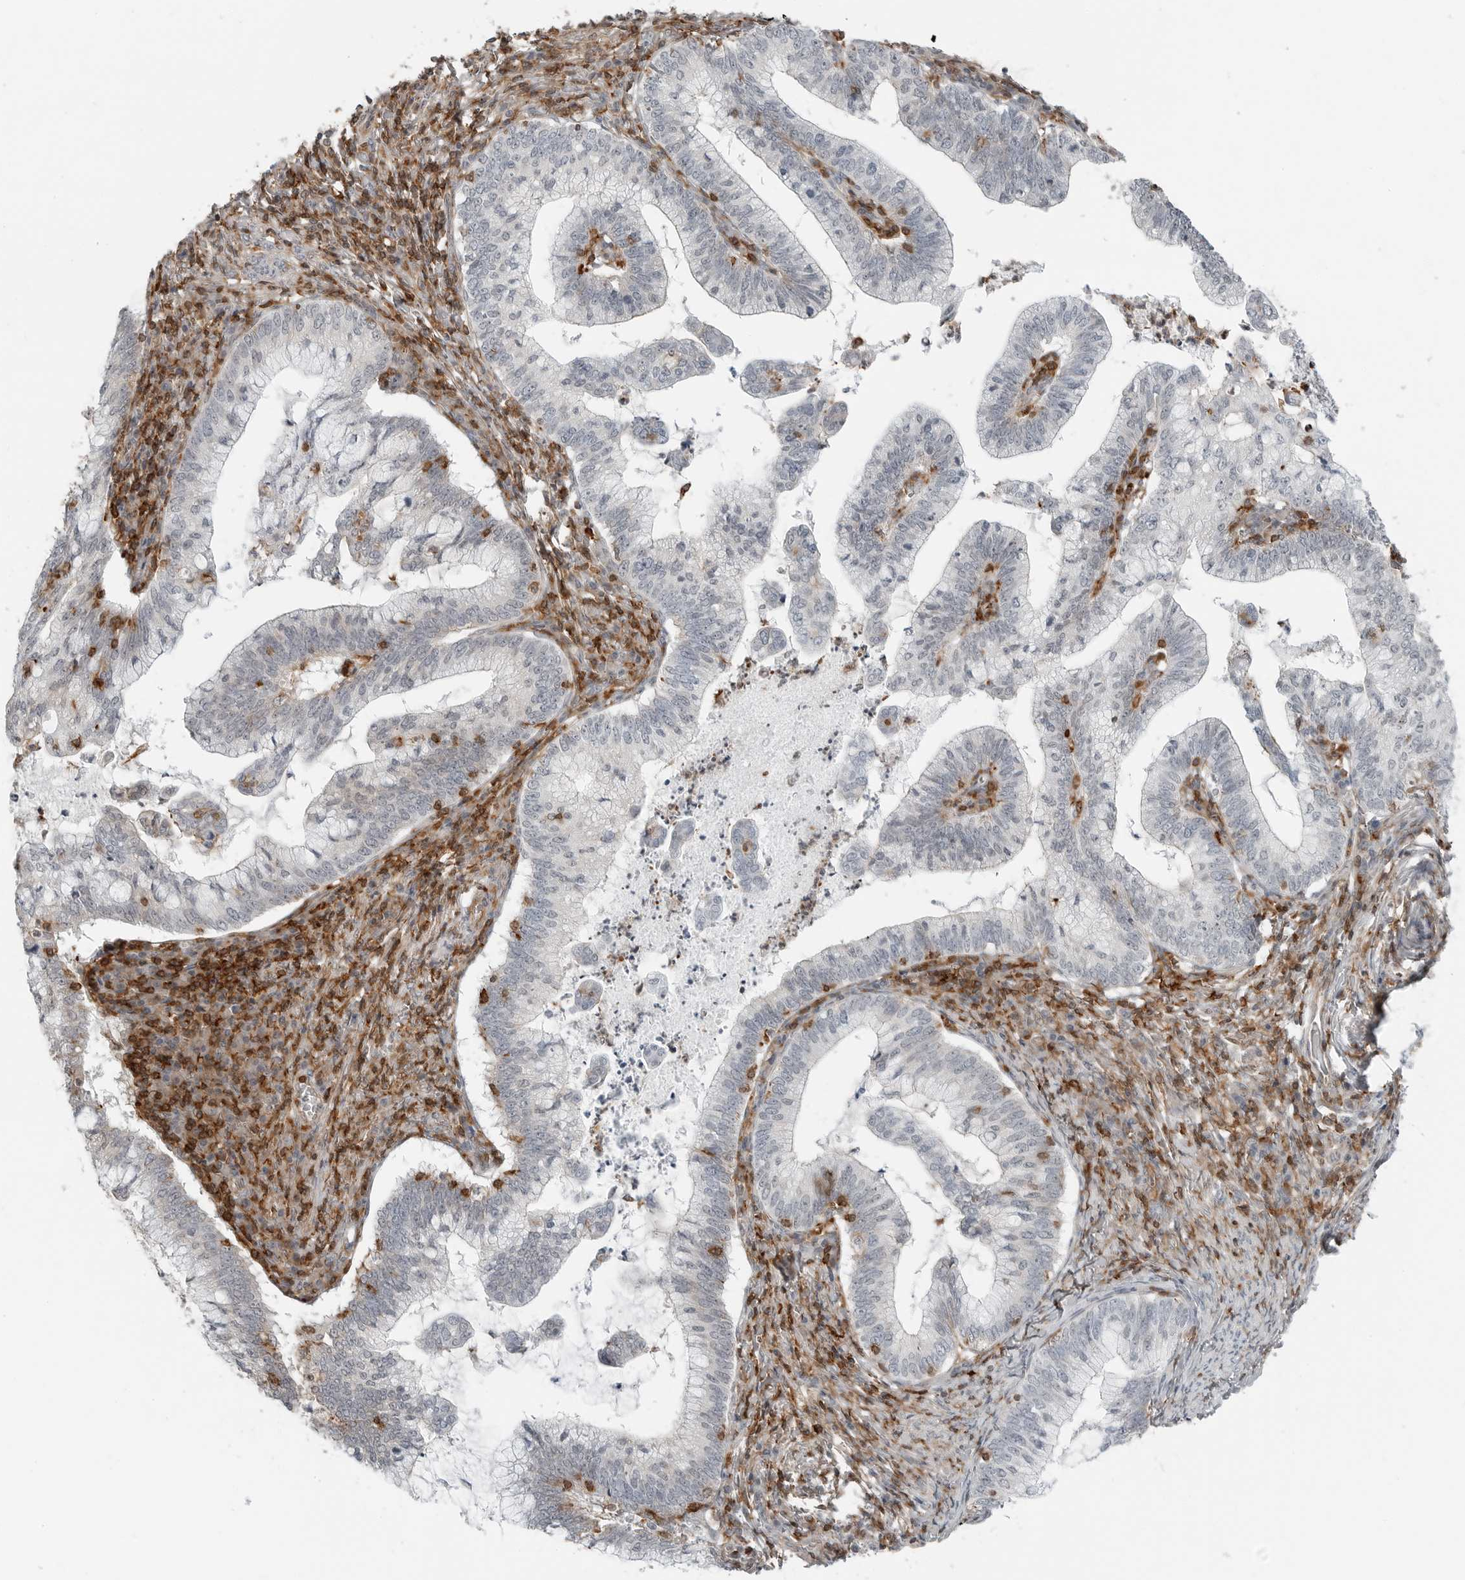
{"staining": {"intensity": "negative", "quantity": "none", "location": "none"}, "tissue": "cervical cancer", "cell_type": "Tumor cells", "image_type": "cancer", "snomed": [{"axis": "morphology", "description": "Adenocarcinoma, NOS"}, {"axis": "topography", "description": "Cervix"}], "caption": "This is a histopathology image of immunohistochemistry (IHC) staining of adenocarcinoma (cervical), which shows no expression in tumor cells.", "gene": "LEFTY2", "patient": {"sex": "female", "age": 36}}